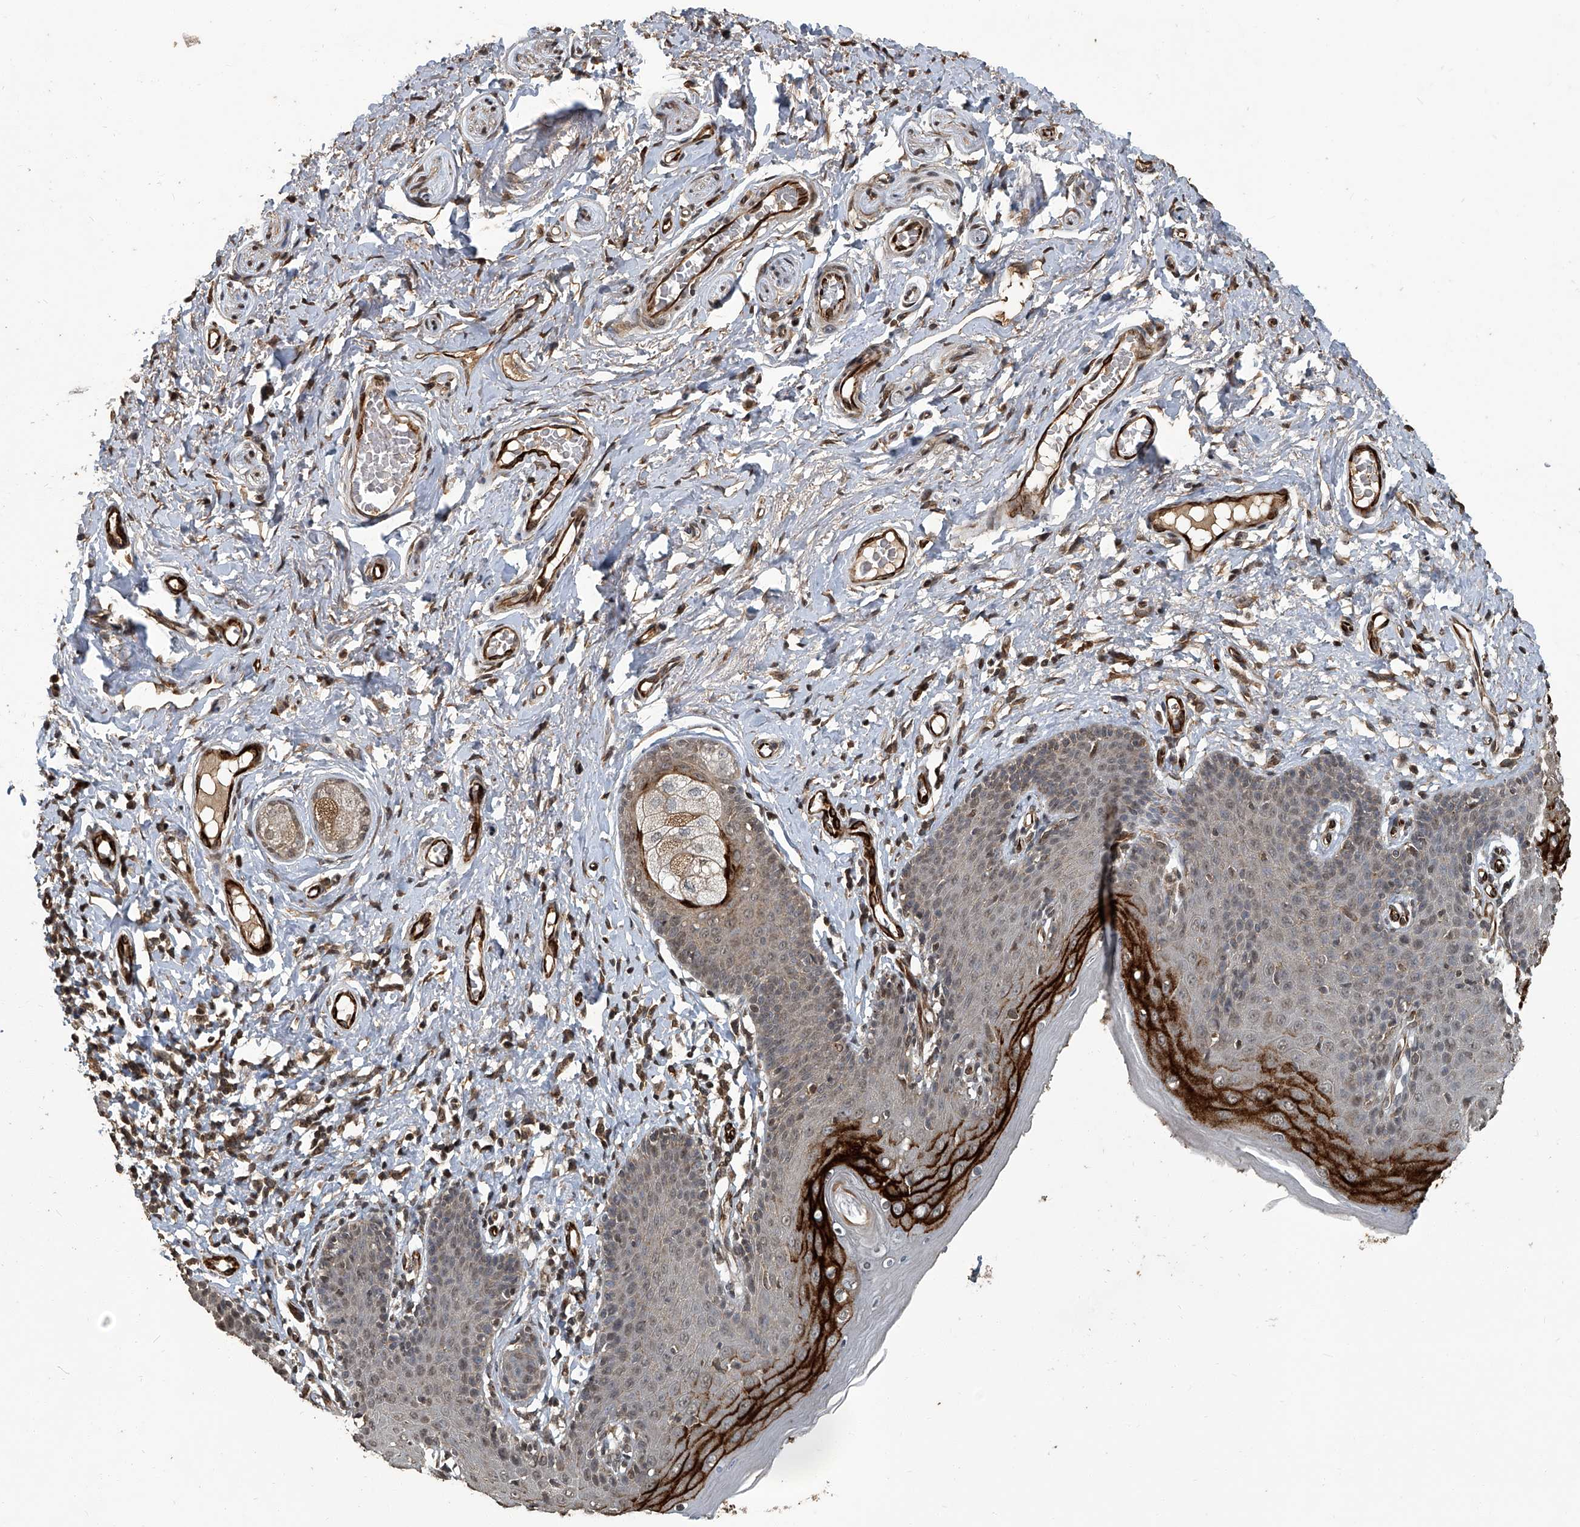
{"staining": {"intensity": "strong", "quantity": "<25%", "location": "cytoplasmic/membranous"}, "tissue": "skin", "cell_type": "Epidermal cells", "image_type": "normal", "snomed": [{"axis": "morphology", "description": "Normal tissue, NOS"}, {"axis": "topography", "description": "Vulva"}], "caption": "Immunohistochemical staining of benign human skin exhibits <25% levels of strong cytoplasmic/membranous protein expression in approximately <25% of epidermal cells.", "gene": "GPR132", "patient": {"sex": "female", "age": 66}}